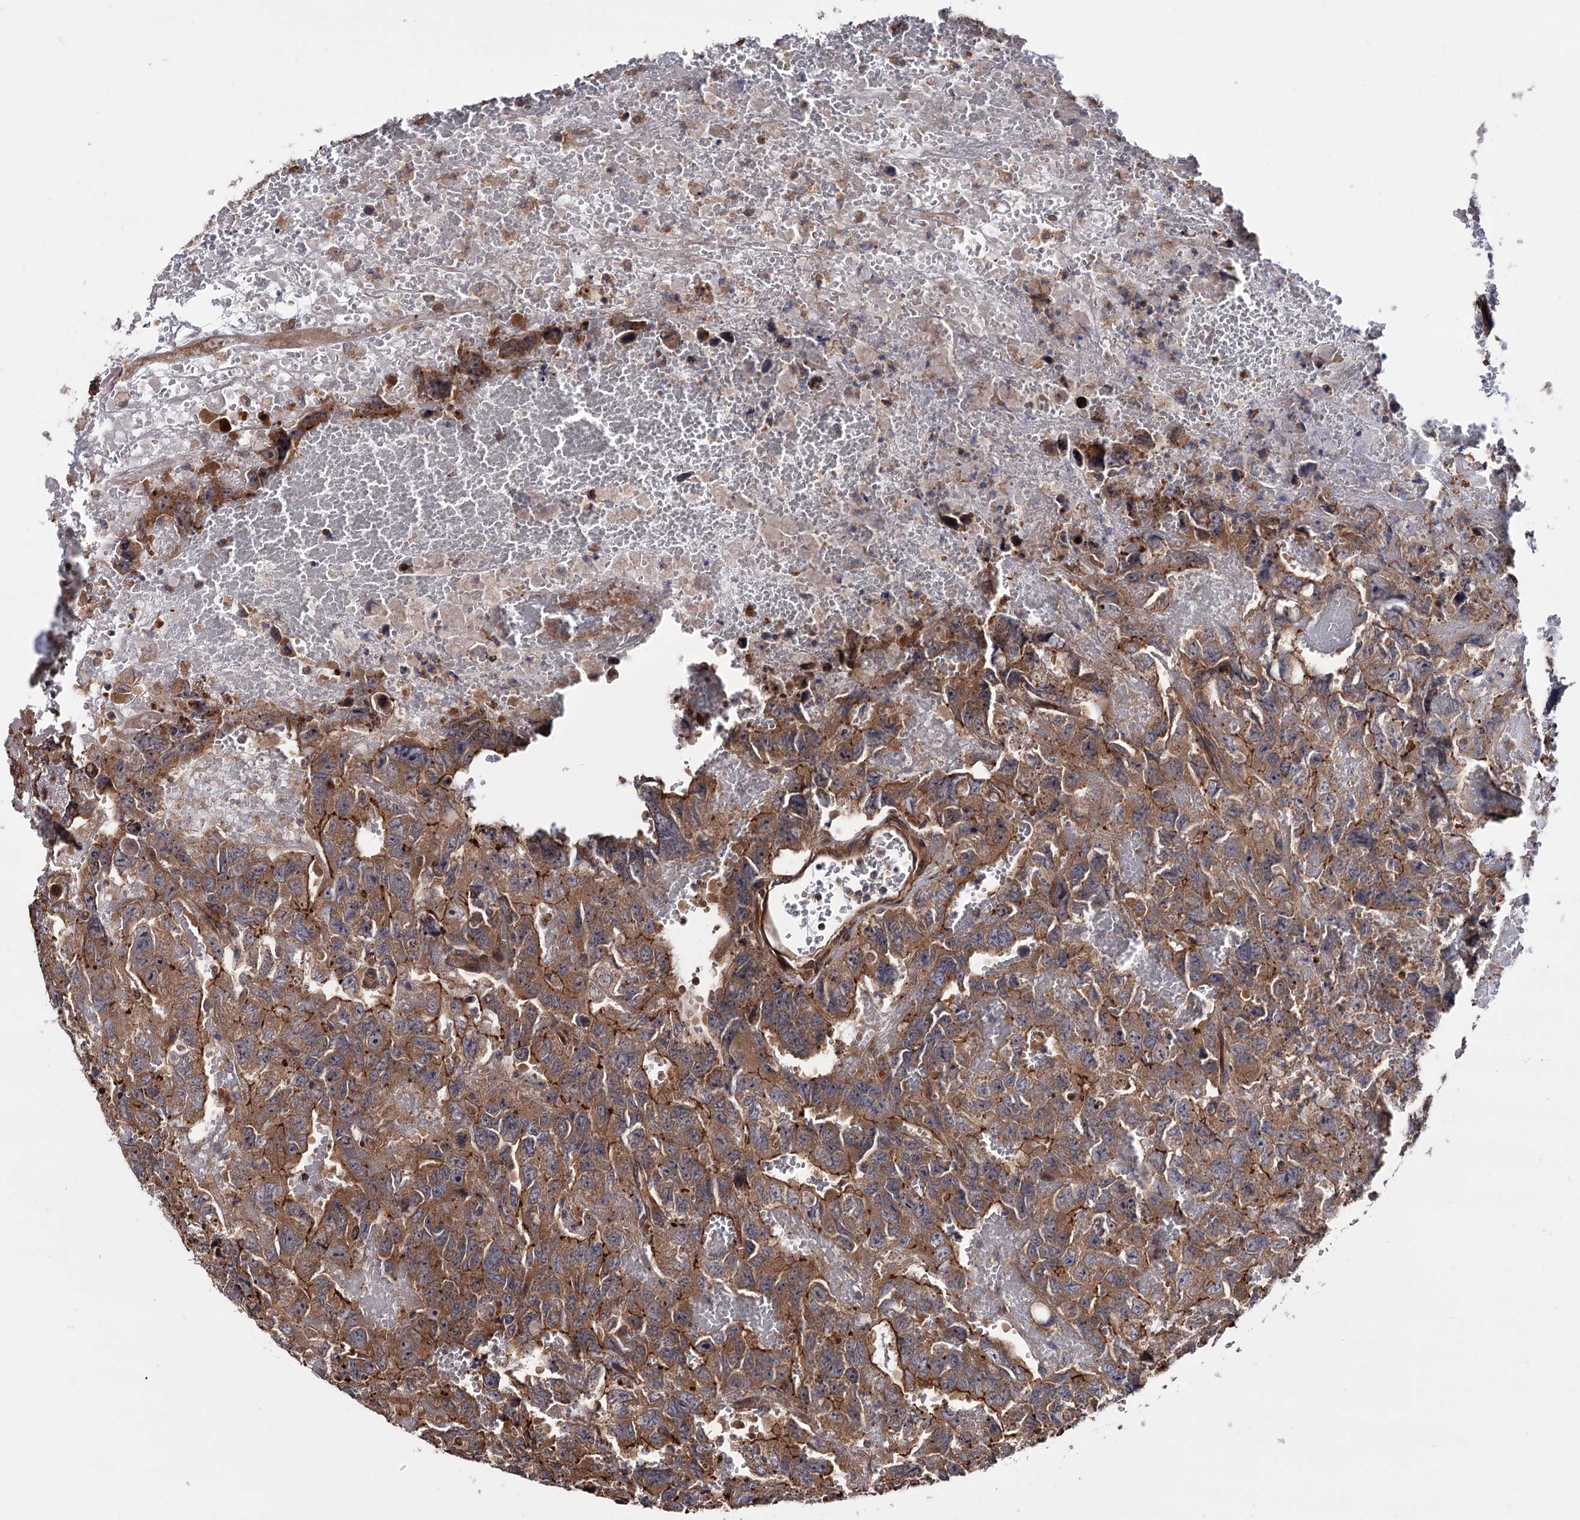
{"staining": {"intensity": "moderate", "quantity": ">75%", "location": "cytoplasmic/membranous"}, "tissue": "testis cancer", "cell_type": "Tumor cells", "image_type": "cancer", "snomed": [{"axis": "morphology", "description": "Carcinoma, Embryonal, NOS"}, {"axis": "topography", "description": "Testis"}], "caption": "The micrograph reveals a brown stain indicating the presence of a protein in the cytoplasmic/membranous of tumor cells in testis embryonal carcinoma.", "gene": "FERMT2", "patient": {"sex": "male", "age": 45}}